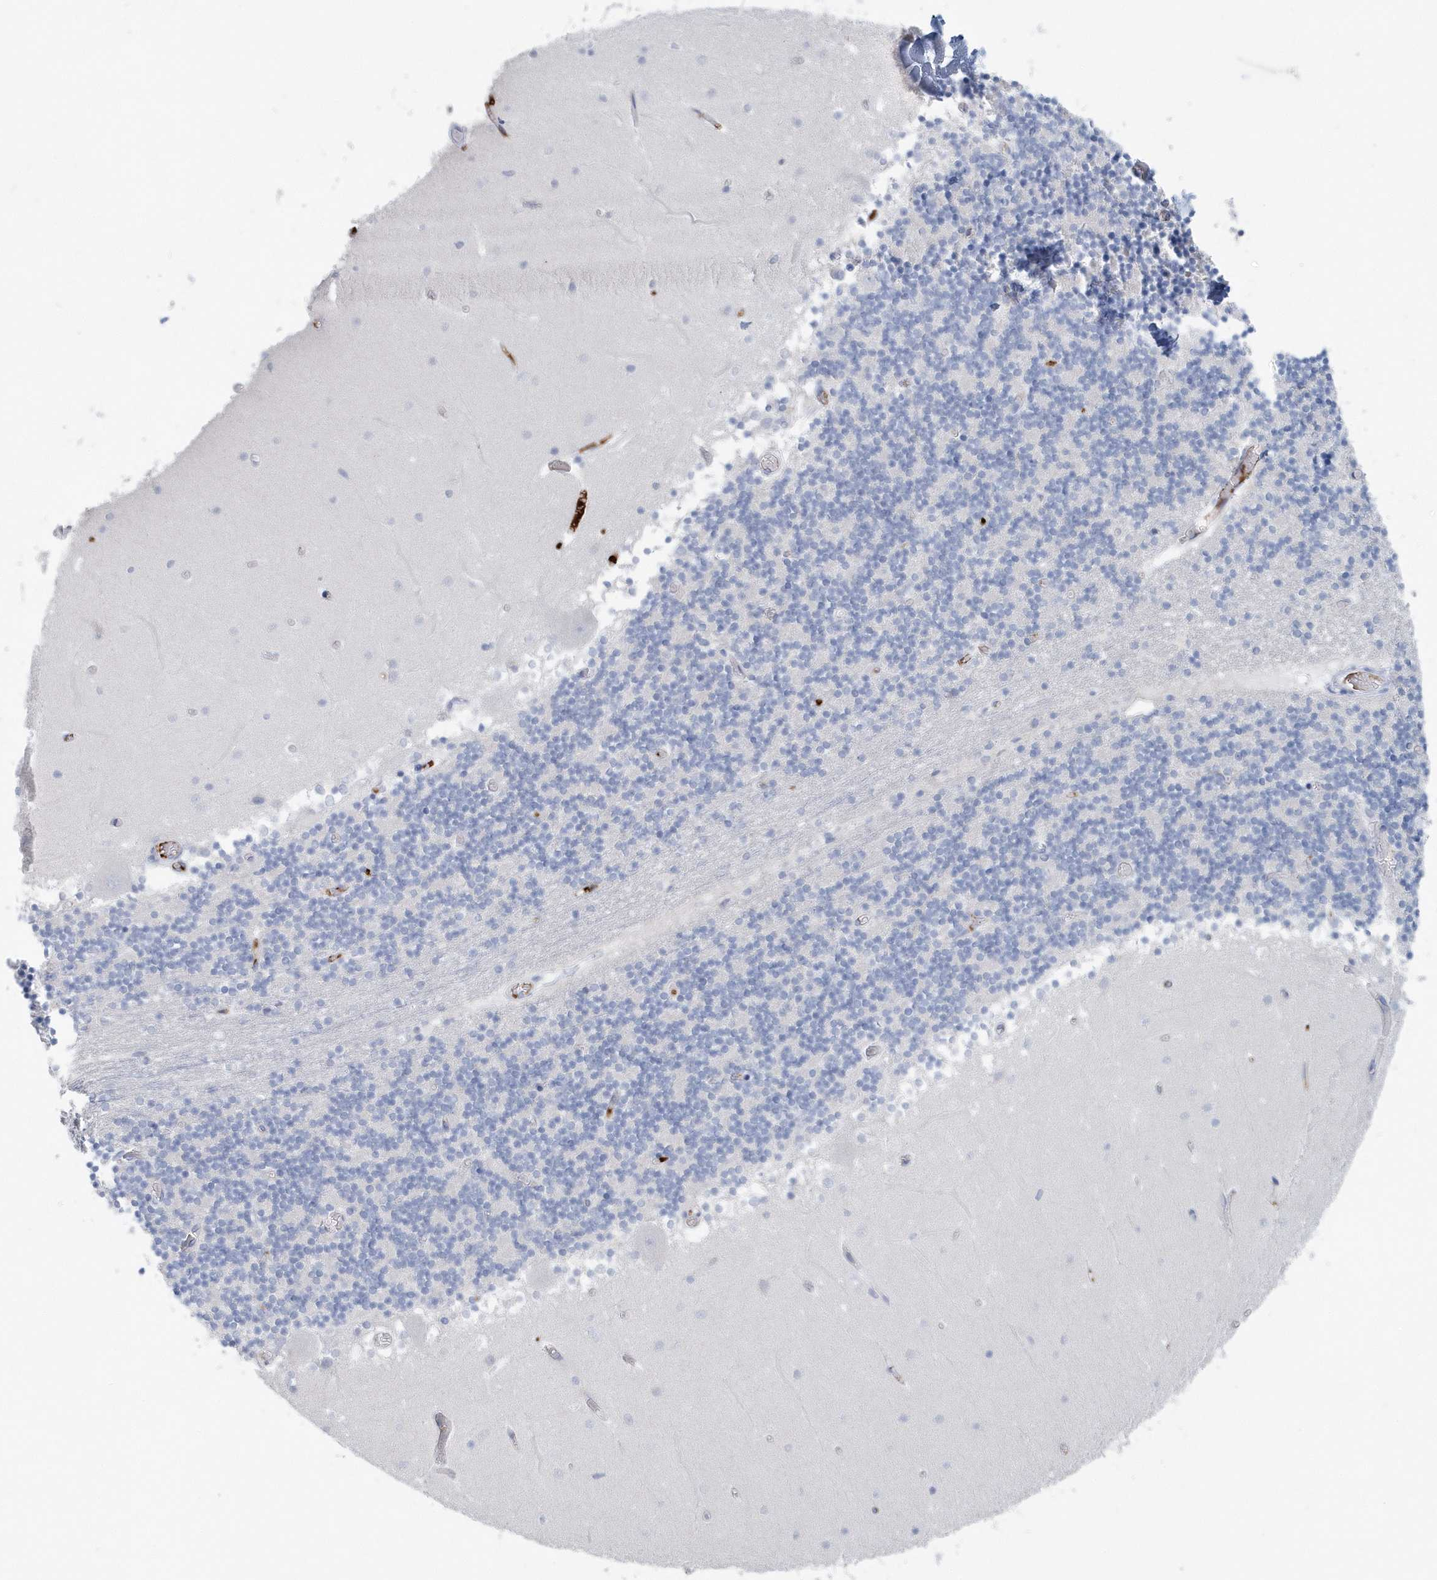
{"staining": {"intensity": "negative", "quantity": "none", "location": "none"}, "tissue": "cerebellum", "cell_type": "Cells in granular layer", "image_type": "normal", "snomed": [{"axis": "morphology", "description": "Normal tissue, NOS"}, {"axis": "topography", "description": "Cerebellum"}], "caption": "The photomicrograph shows no staining of cells in granular layer in unremarkable cerebellum. (Stains: DAB (3,3'-diaminobenzidine) immunohistochemistry with hematoxylin counter stain, Microscopy: brightfield microscopy at high magnification).", "gene": "JCHAIN", "patient": {"sex": "female", "age": 28}}